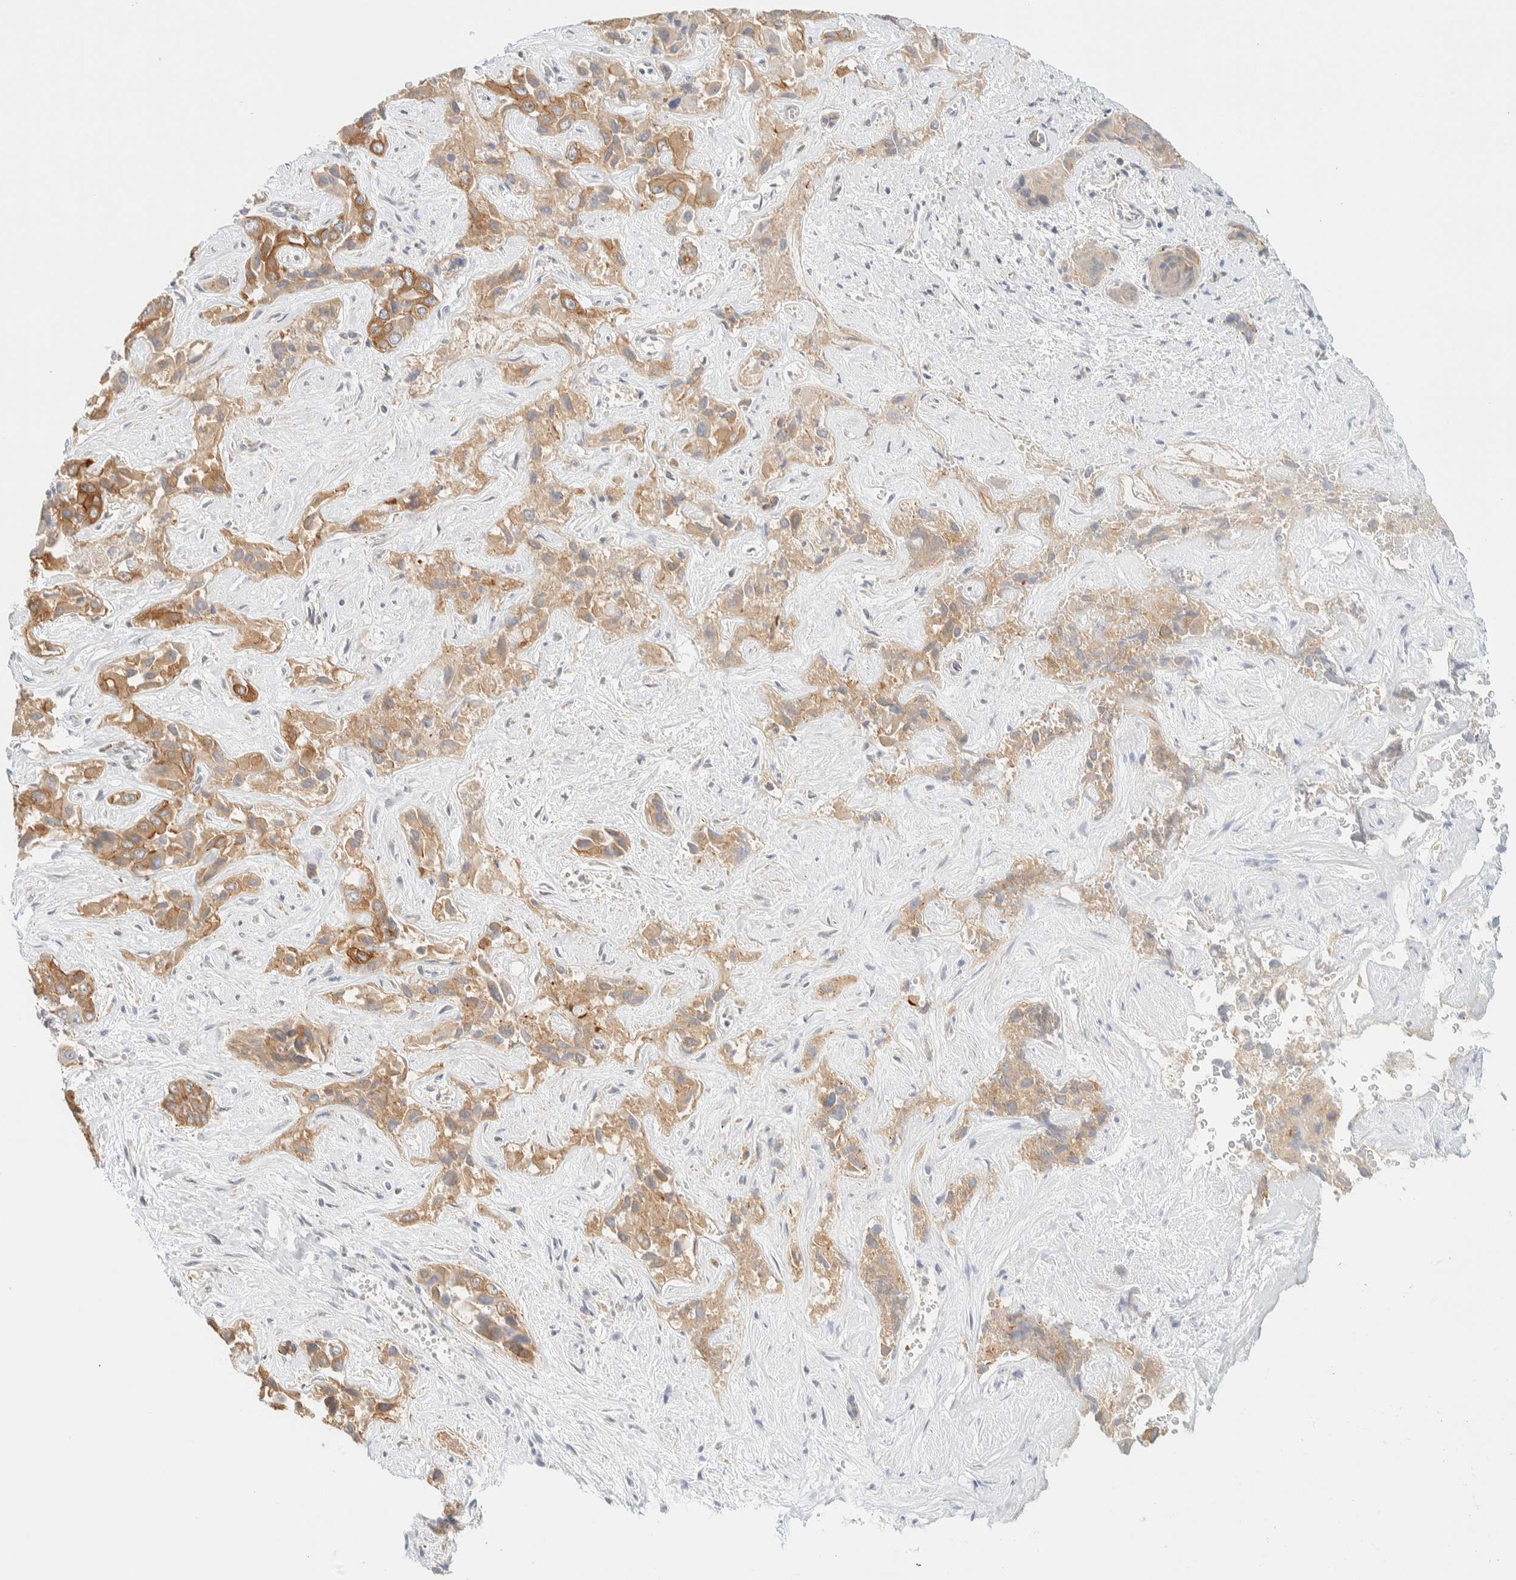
{"staining": {"intensity": "moderate", "quantity": ">75%", "location": "cytoplasmic/membranous"}, "tissue": "liver cancer", "cell_type": "Tumor cells", "image_type": "cancer", "snomed": [{"axis": "morphology", "description": "Cholangiocarcinoma"}, {"axis": "topography", "description": "Liver"}], "caption": "A high-resolution histopathology image shows immunohistochemistry staining of cholangiocarcinoma (liver), which displays moderate cytoplasmic/membranous positivity in approximately >75% of tumor cells.", "gene": "TBC1D8B", "patient": {"sex": "female", "age": 52}}